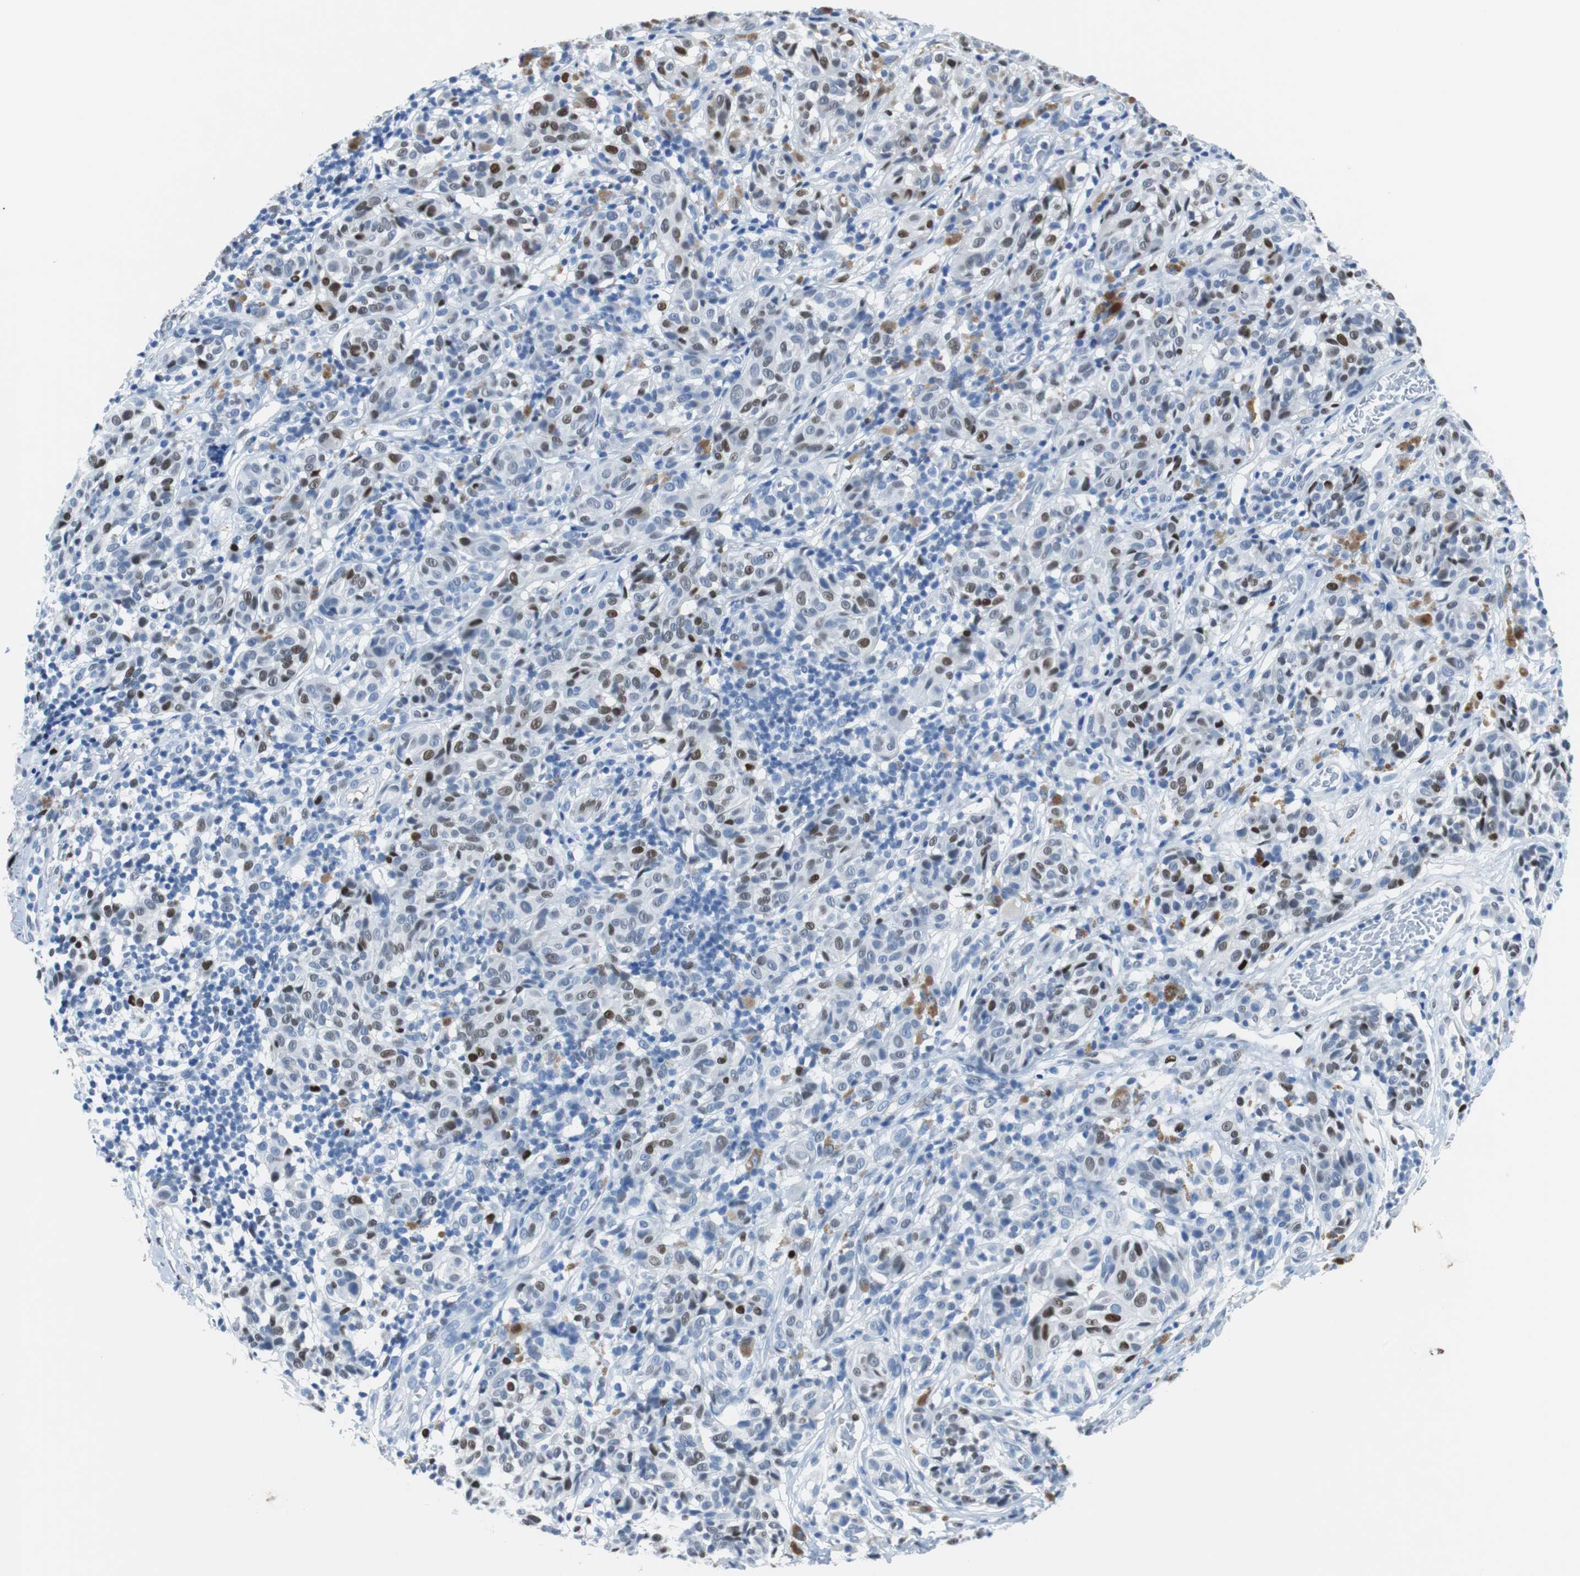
{"staining": {"intensity": "moderate", "quantity": "25%-75%", "location": "nuclear"}, "tissue": "melanoma", "cell_type": "Tumor cells", "image_type": "cancer", "snomed": [{"axis": "morphology", "description": "Malignant melanoma, NOS"}, {"axis": "topography", "description": "Skin"}], "caption": "About 25%-75% of tumor cells in human melanoma display moderate nuclear protein staining as visualized by brown immunohistochemical staining.", "gene": "JUN", "patient": {"sex": "female", "age": 46}}